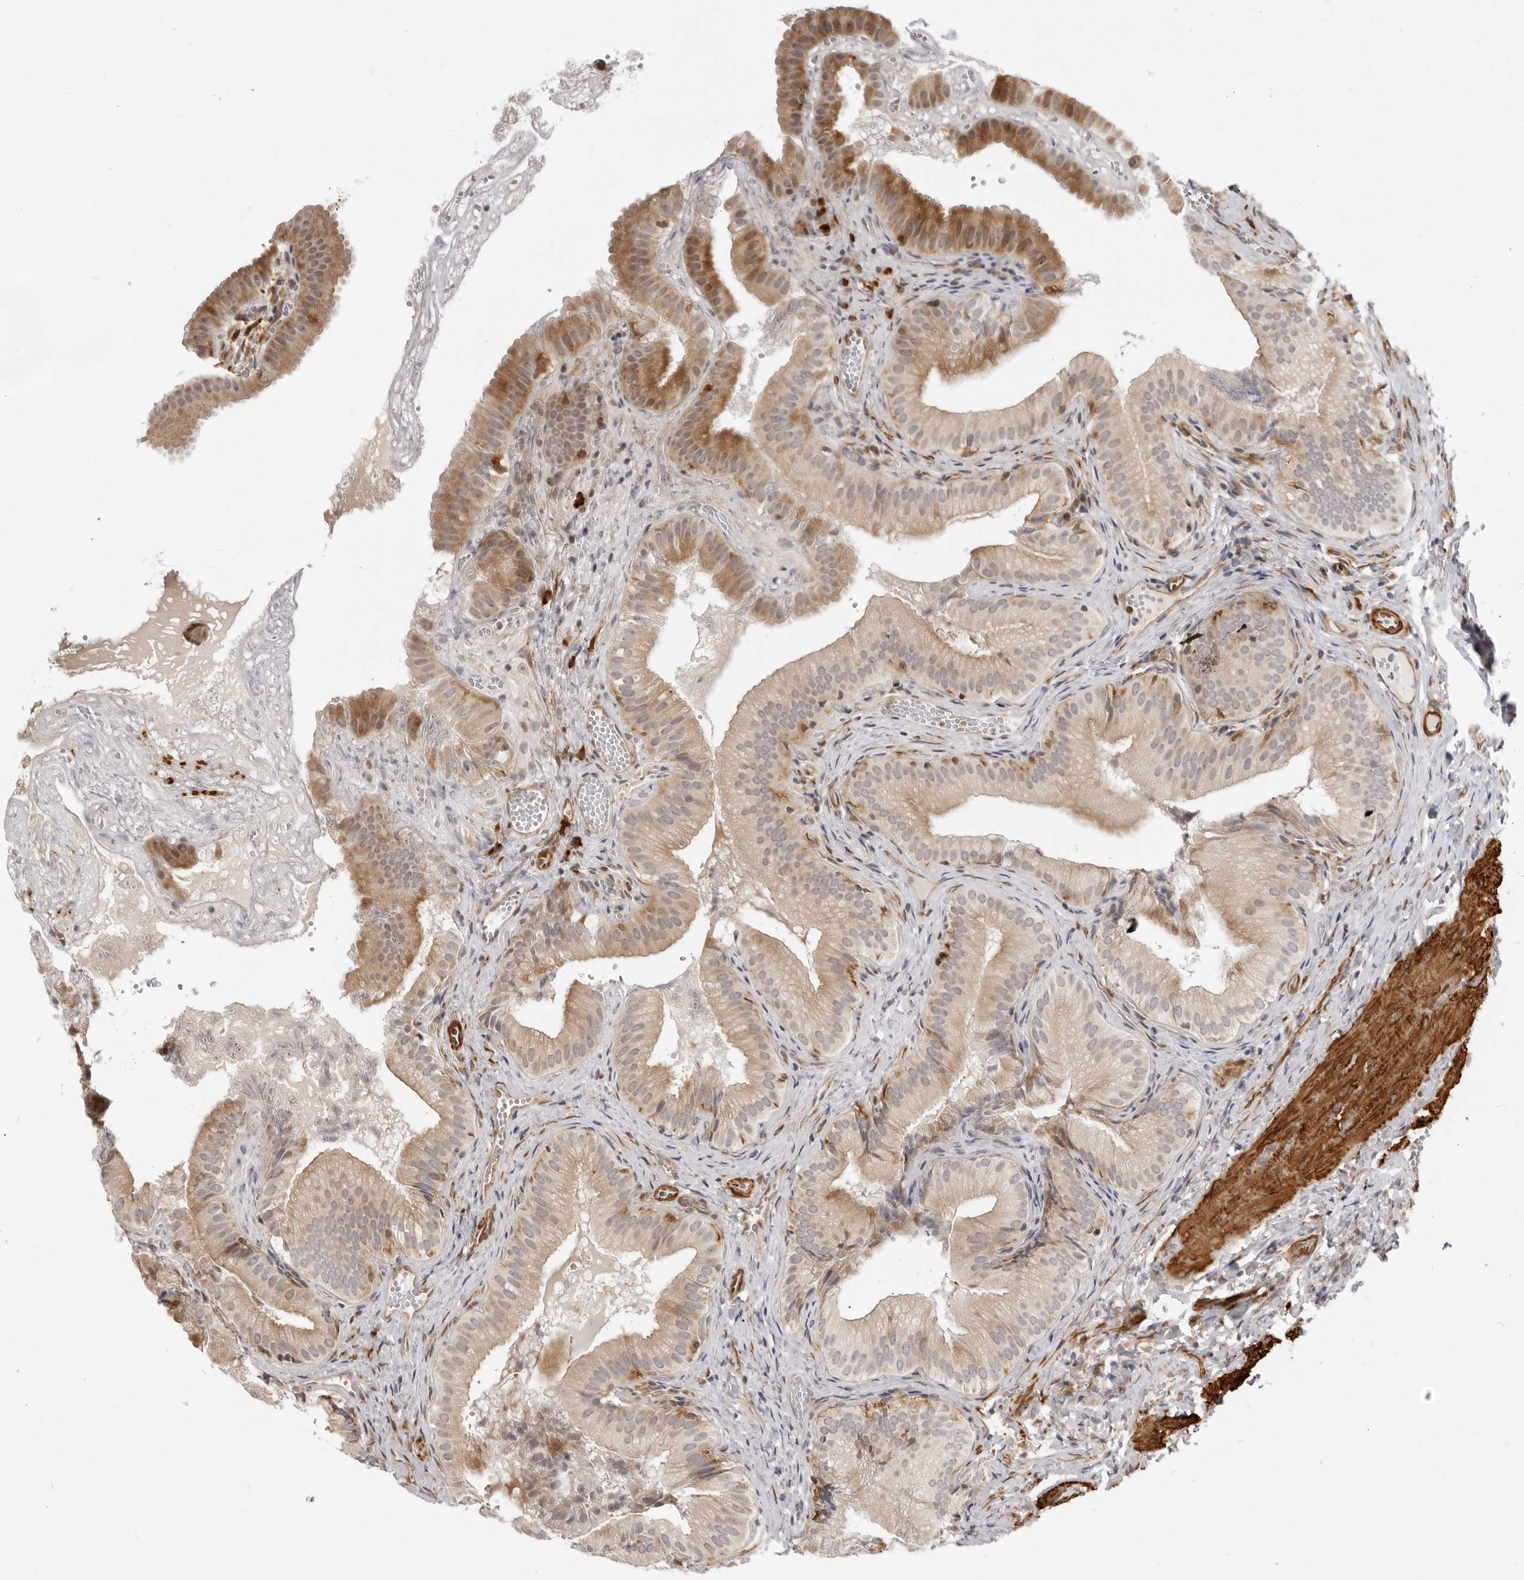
{"staining": {"intensity": "moderate", "quantity": ">75%", "location": "cytoplasmic/membranous"}, "tissue": "gallbladder", "cell_type": "Glandular cells", "image_type": "normal", "snomed": [{"axis": "morphology", "description": "Normal tissue, NOS"}, {"axis": "topography", "description": "Gallbladder"}], "caption": "A brown stain shows moderate cytoplasmic/membranous positivity of a protein in glandular cells of normal human gallbladder.", "gene": "SRGAP2", "patient": {"sex": "female", "age": 30}}